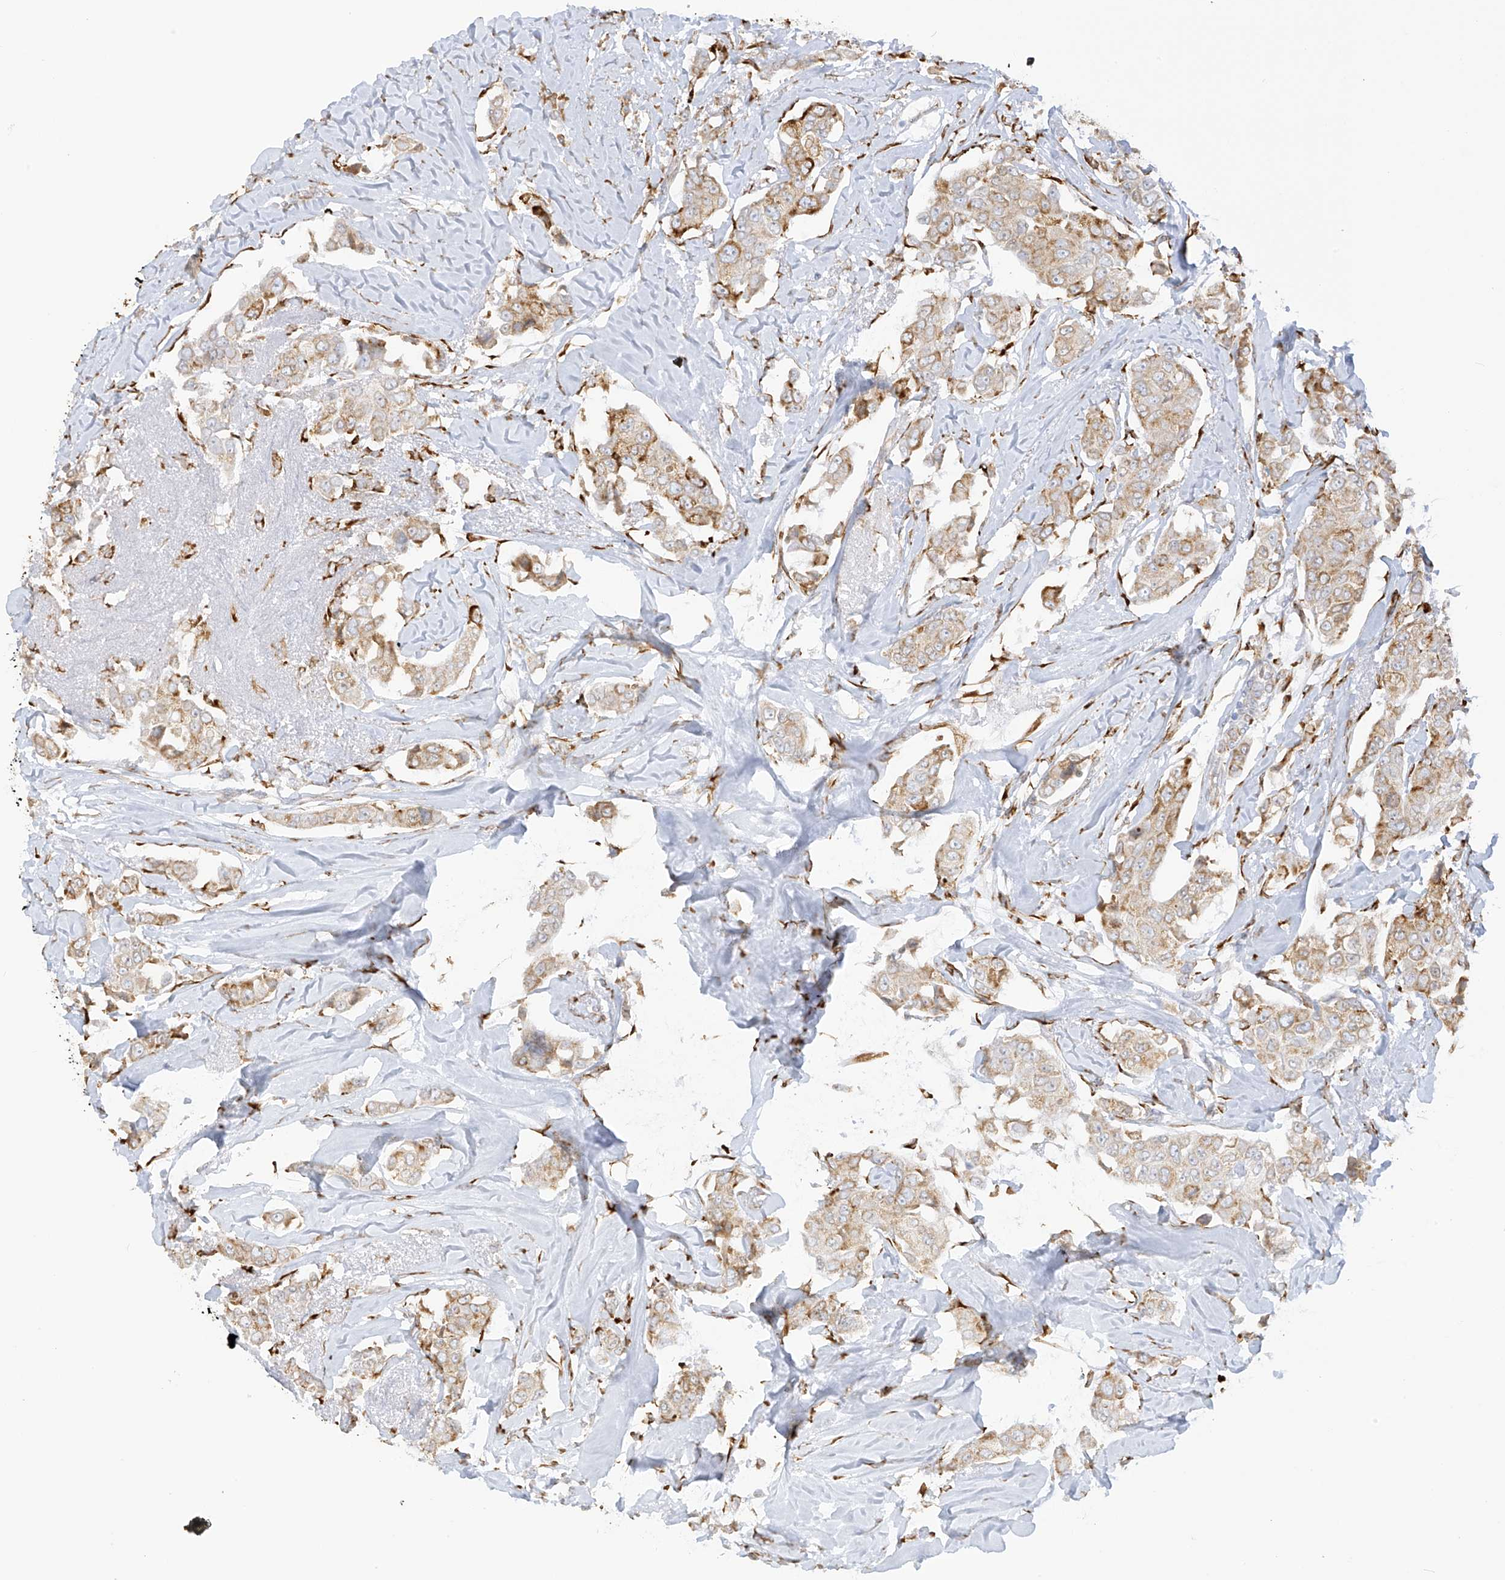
{"staining": {"intensity": "weak", "quantity": ">75%", "location": "cytoplasmic/membranous"}, "tissue": "breast cancer", "cell_type": "Tumor cells", "image_type": "cancer", "snomed": [{"axis": "morphology", "description": "Duct carcinoma"}, {"axis": "topography", "description": "Breast"}], "caption": "Brown immunohistochemical staining in human breast intraductal carcinoma shows weak cytoplasmic/membranous staining in about >75% of tumor cells. (Brightfield microscopy of DAB IHC at high magnification).", "gene": "LRRC59", "patient": {"sex": "female", "age": 80}}